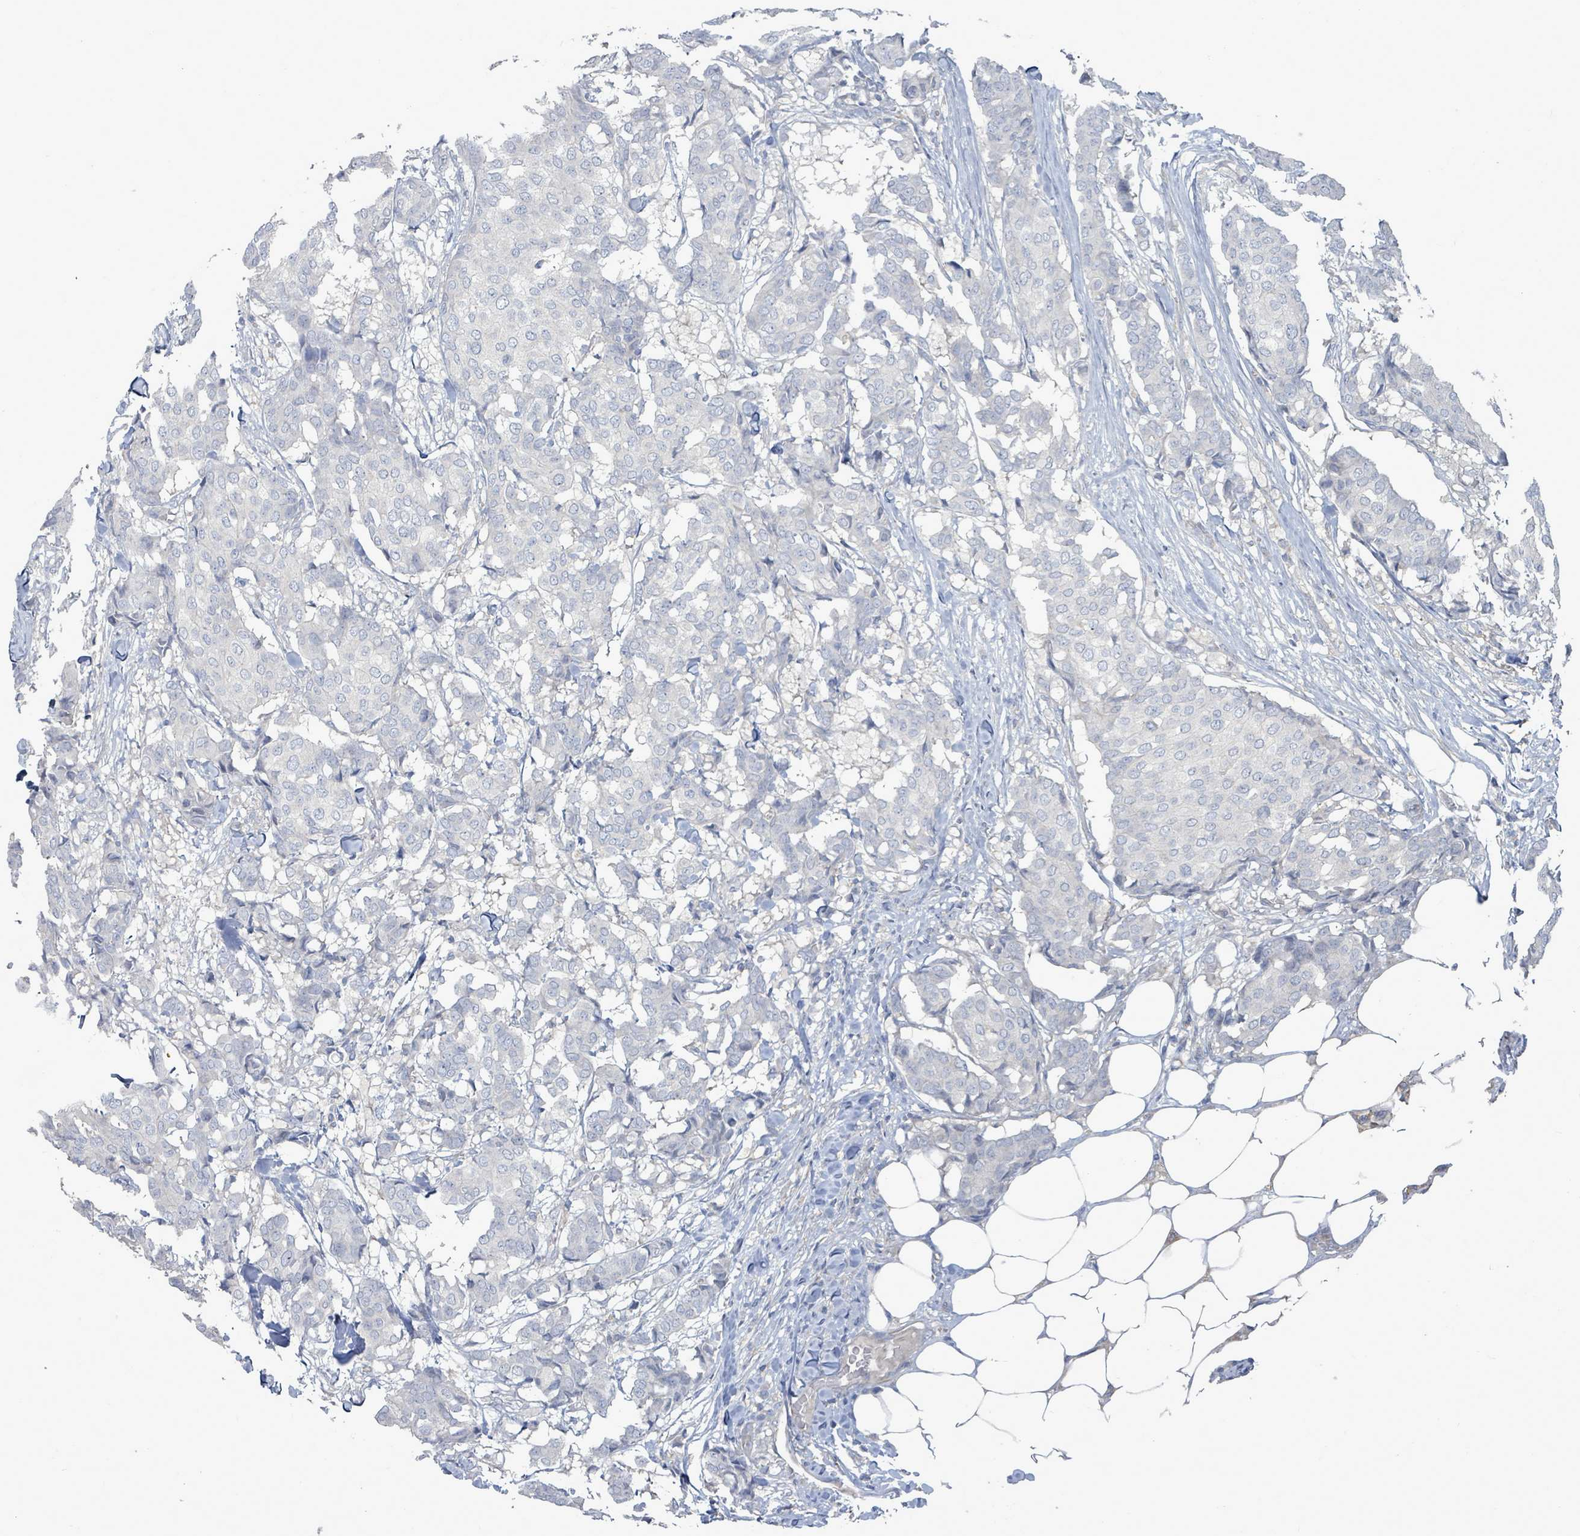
{"staining": {"intensity": "negative", "quantity": "none", "location": "none"}, "tissue": "breast cancer", "cell_type": "Tumor cells", "image_type": "cancer", "snomed": [{"axis": "morphology", "description": "Duct carcinoma"}, {"axis": "topography", "description": "Breast"}], "caption": "Immunohistochemistry micrograph of neoplastic tissue: human breast infiltrating ductal carcinoma stained with DAB (3,3'-diaminobenzidine) displays no significant protein expression in tumor cells.", "gene": "ARGFX", "patient": {"sex": "female", "age": 75}}